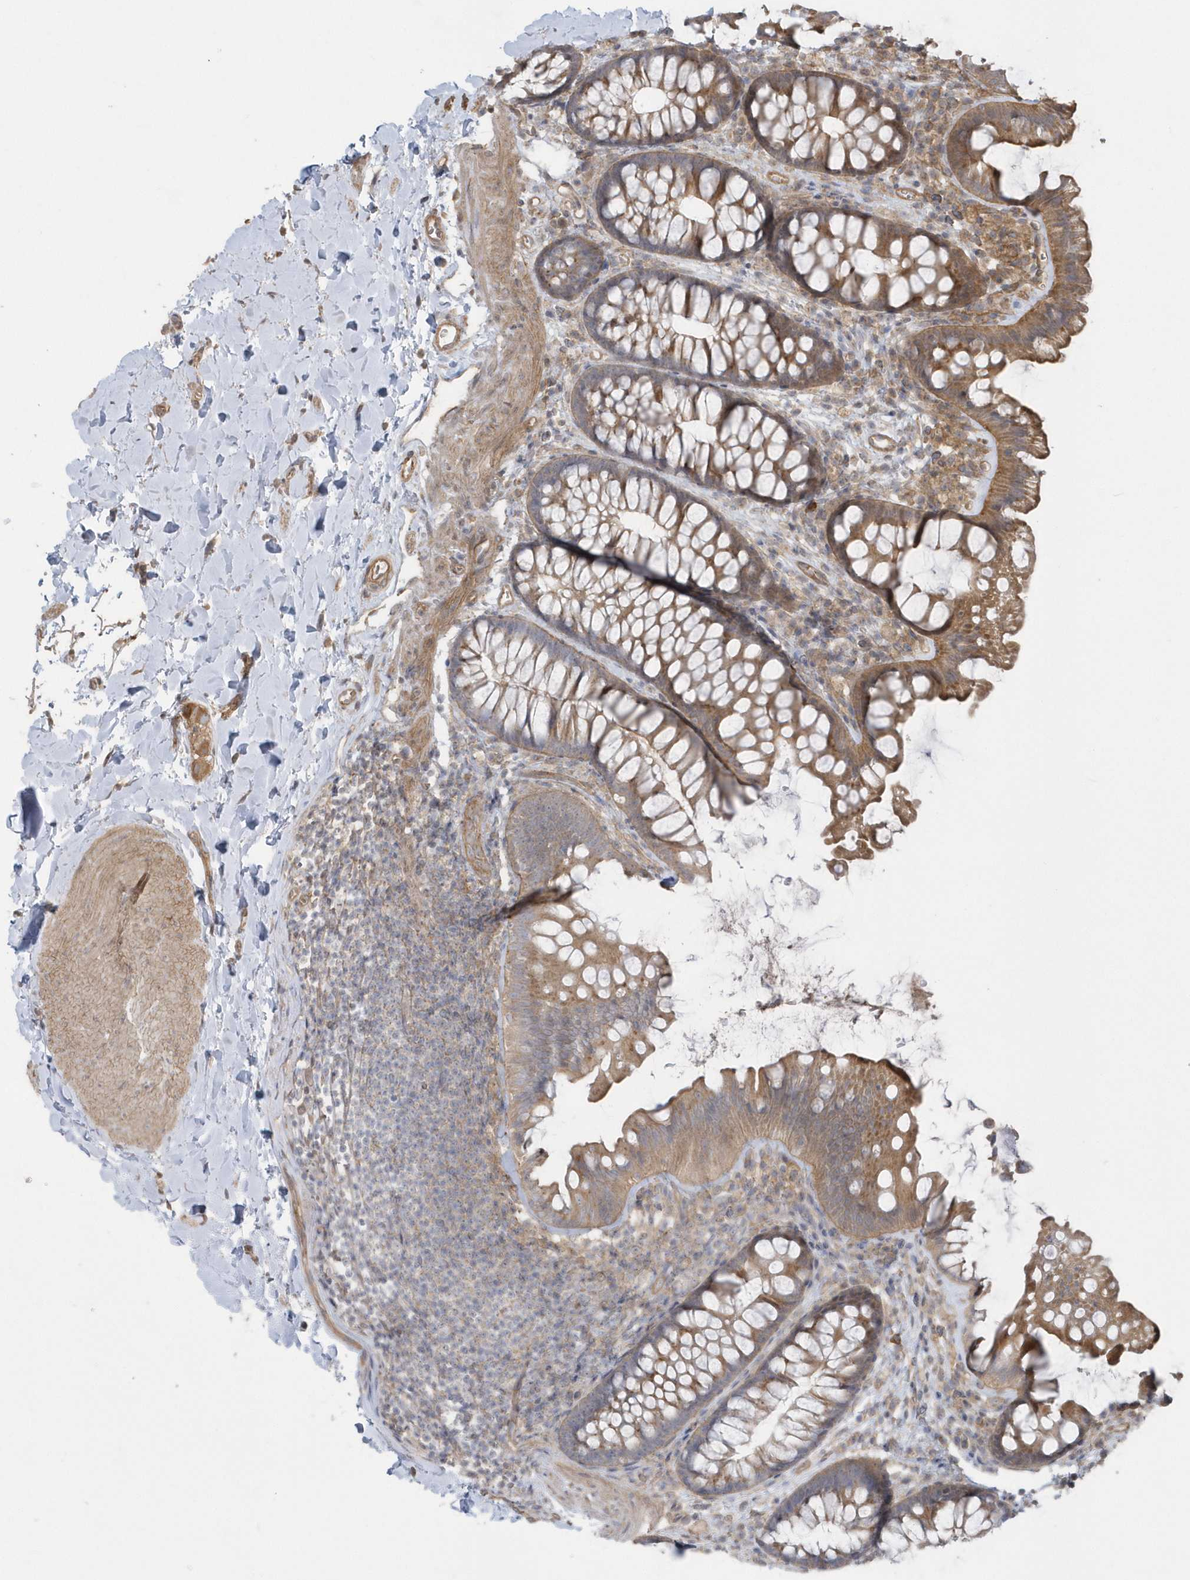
{"staining": {"intensity": "moderate", "quantity": ">75%", "location": "cytoplasmic/membranous"}, "tissue": "colon", "cell_type": "Endothelial cells", "image_type": "normal", "snomed": [{"axis": "morphology", "description": "Normal tissue, NOS"}, {"axis": "topography", "description": "Colon"}], "caption": "Protein staining reveals moderate cytoplasmic/membranous expression in about >75% of endothelial cells in normal colon.", "gene": "ACTR1A", "patient": {"sex": "female", "age": 62}}